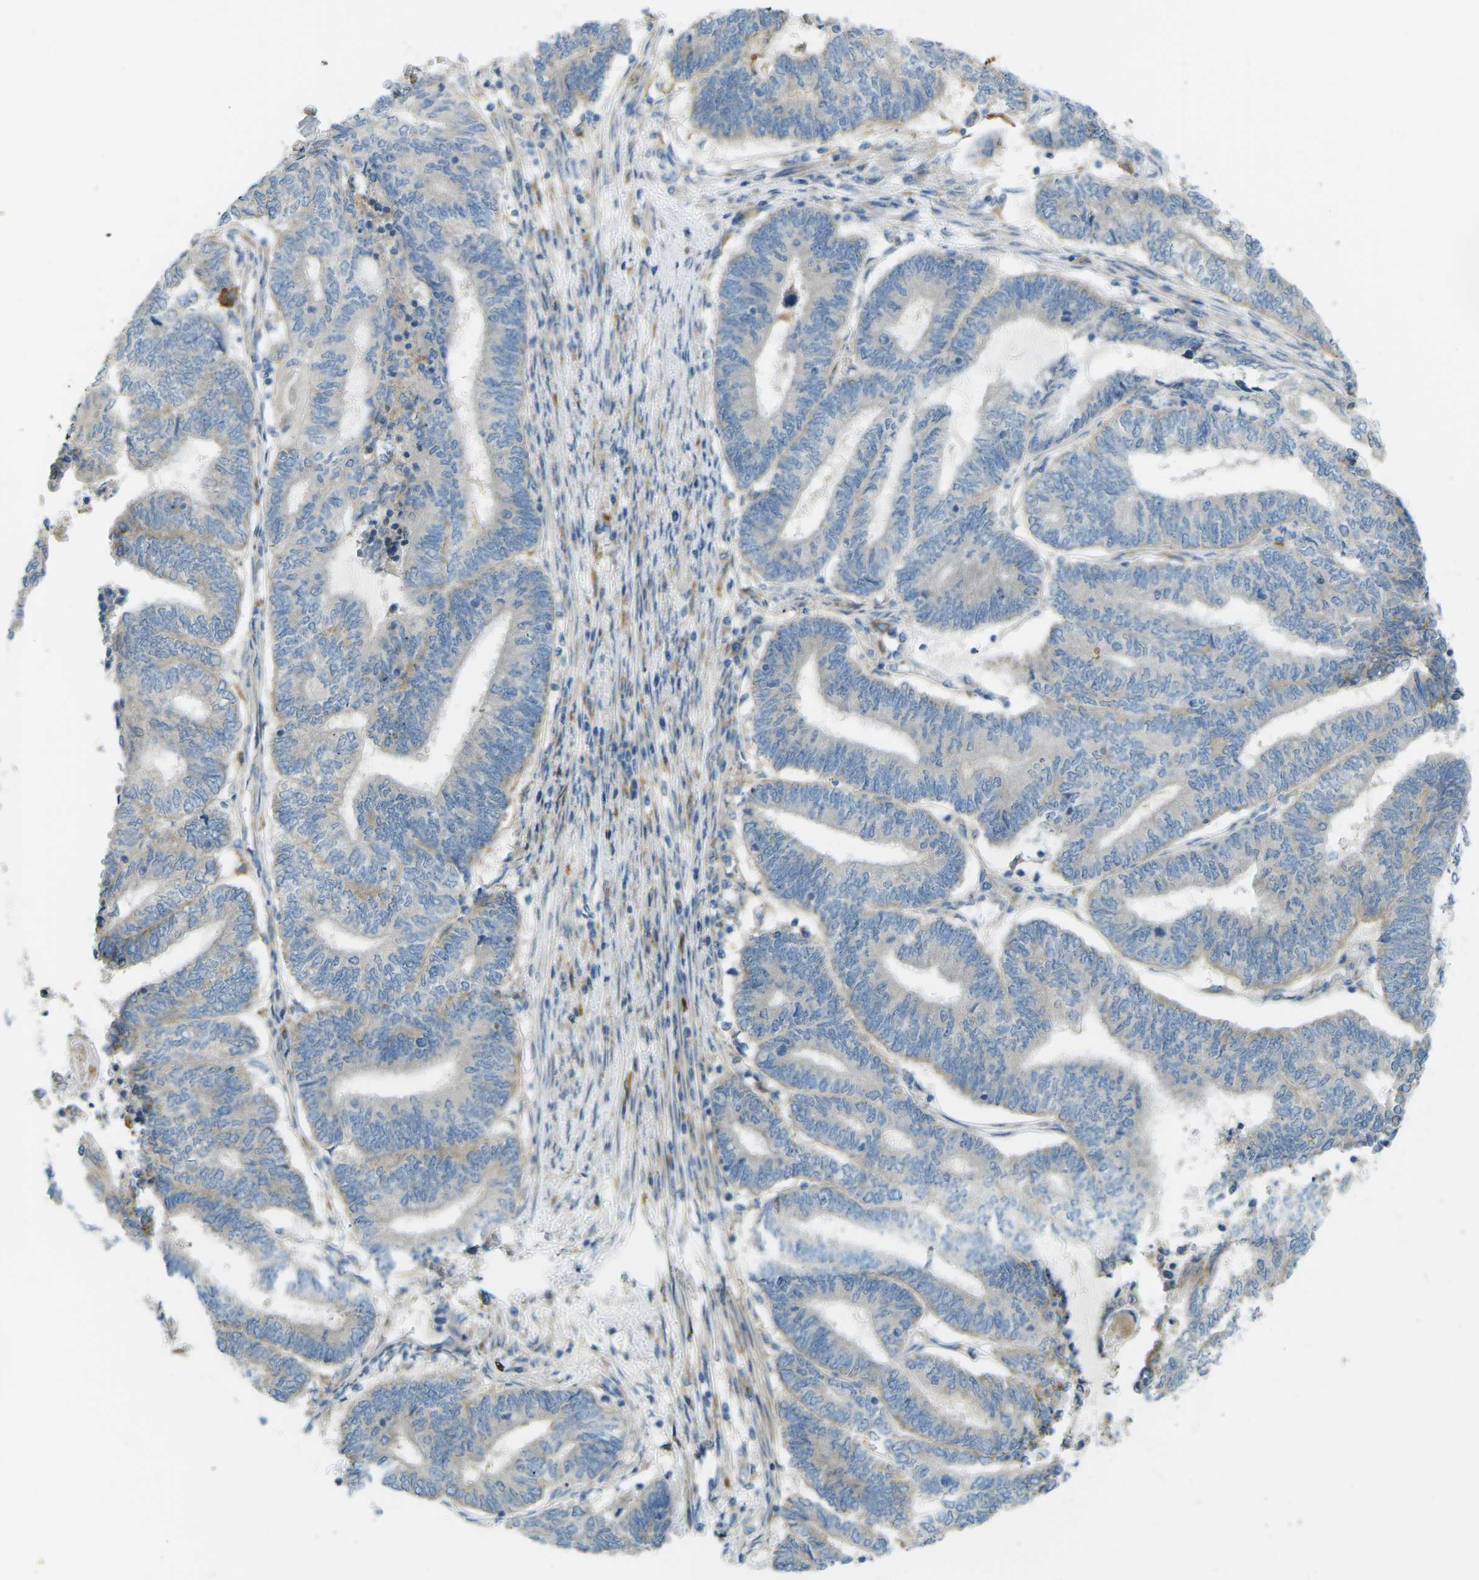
{"staining": {"intensity": "negative", "quantity": "none", "location": "none"}, "tissue": "endometrial cancer", "cell_type": "Tumor cells", "image_type": "cancer", "snomed": [{"axis": "morphology", "description": "Adenocarcinoma, NOS"}, {"axis": "topography", "description": "Uterus"}, {"axis": "topography", "description": "Endometrium"}], "caption": "A micrograph of human endometrial cancer is negative for staining in tumor cells. Brightfield microscopy of IHC stained with DAB (brown) and hematoxylin (blue), captured at high magnification.", "gene": "MYLK4", "patient": {"sex": "female", "age": 70}}